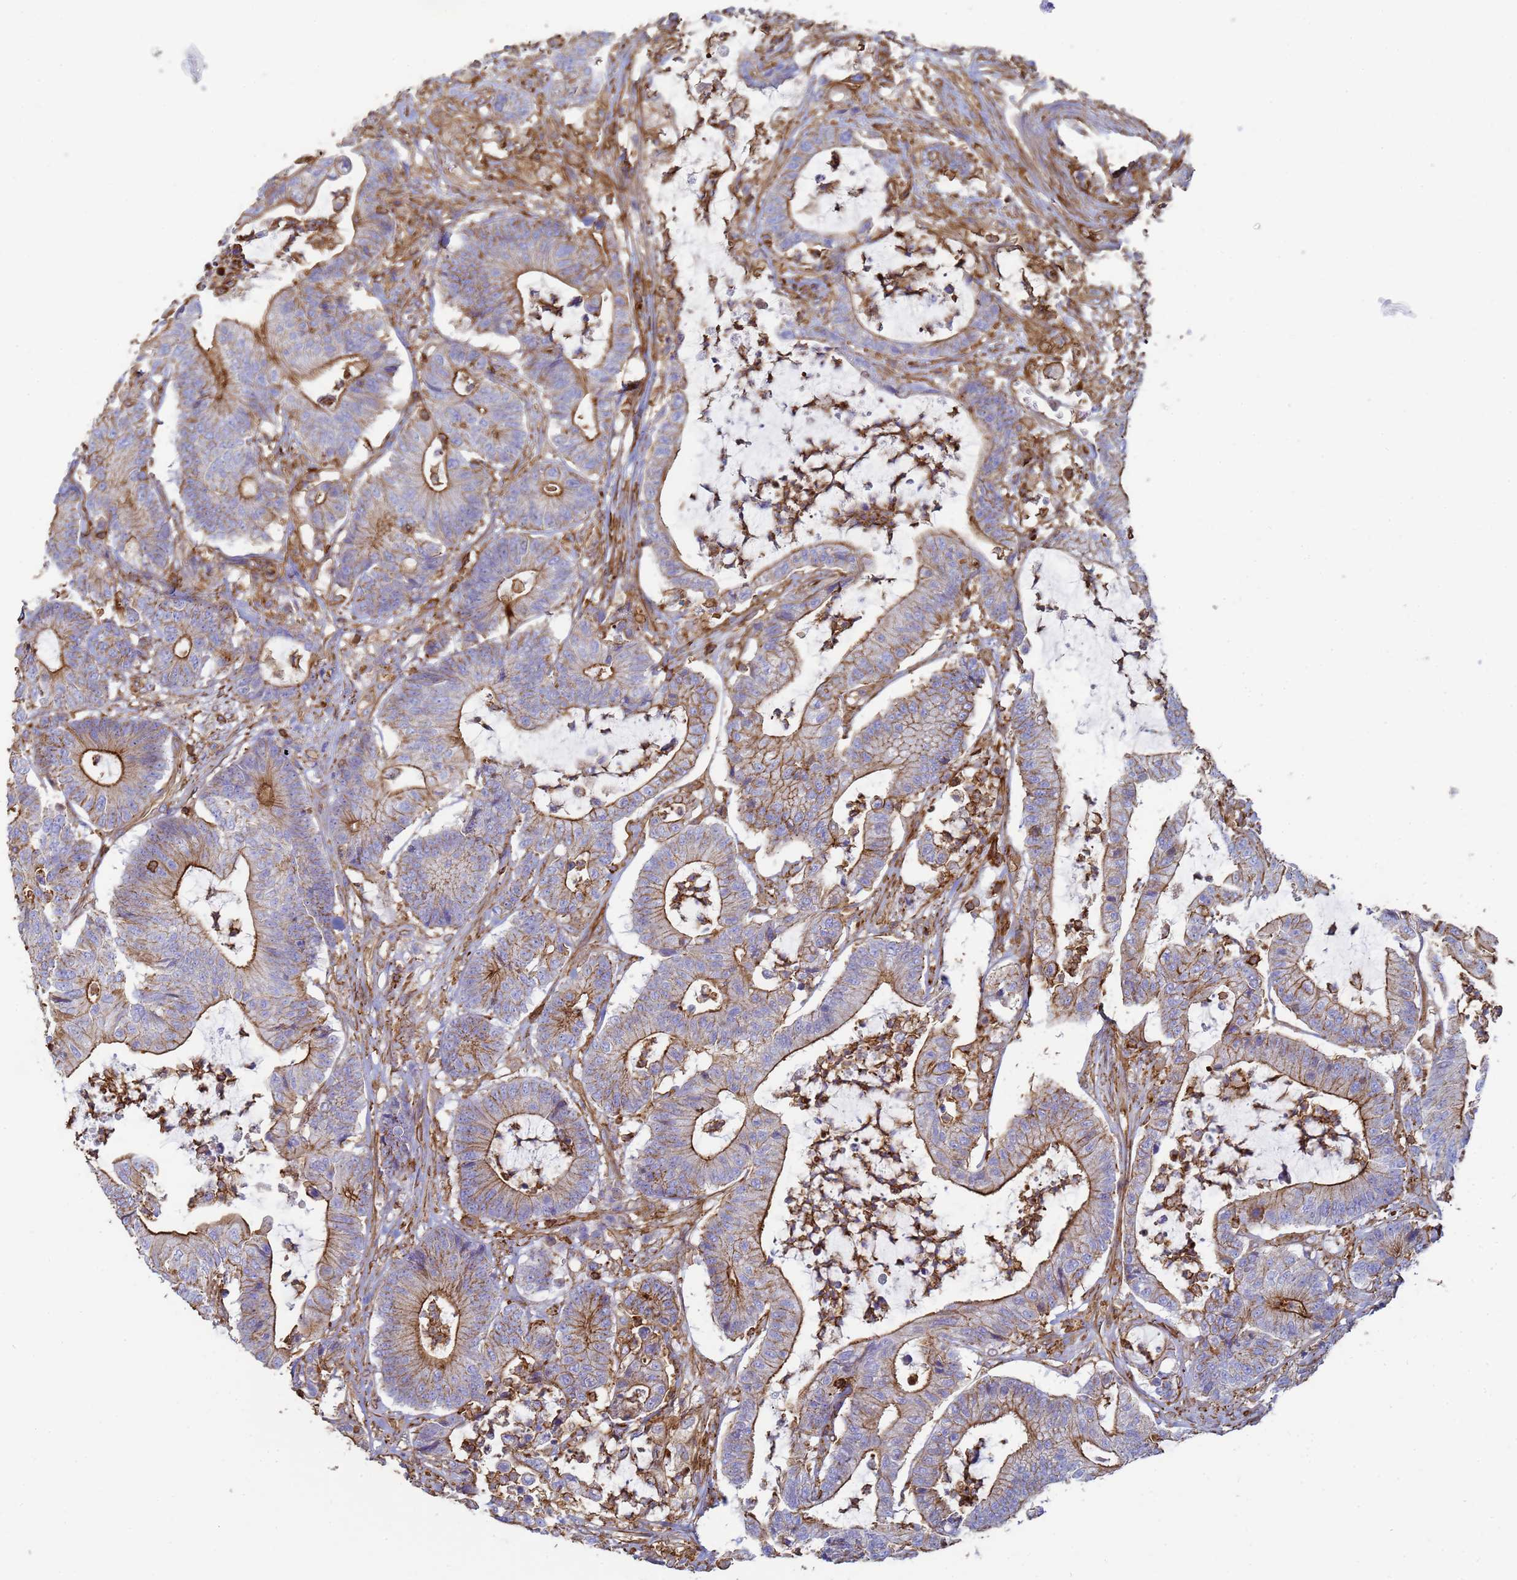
{"staining": {"intensity": "moderate", "quantity": ">75%", "location": "cytoplasmic/membranous"}, "tissue": "colorectal cancer", "cell_type": "Tumor cells", "image_type": "cancer", "snomed": [{"axis": "morphology", "description": "Adenocarcinoma, NOS"}, {"axis": "topography", "description": "Colon"}], "caption": "There is medium levels of moderate cytoplasmic/membranous staining in tumor cells of colorectal cancer (adenocarcinoma), as demonstrated by immunohistochemical staining (brown color).", "gene": "ACTB", "patient": {"sex": "female", "age": 84}}